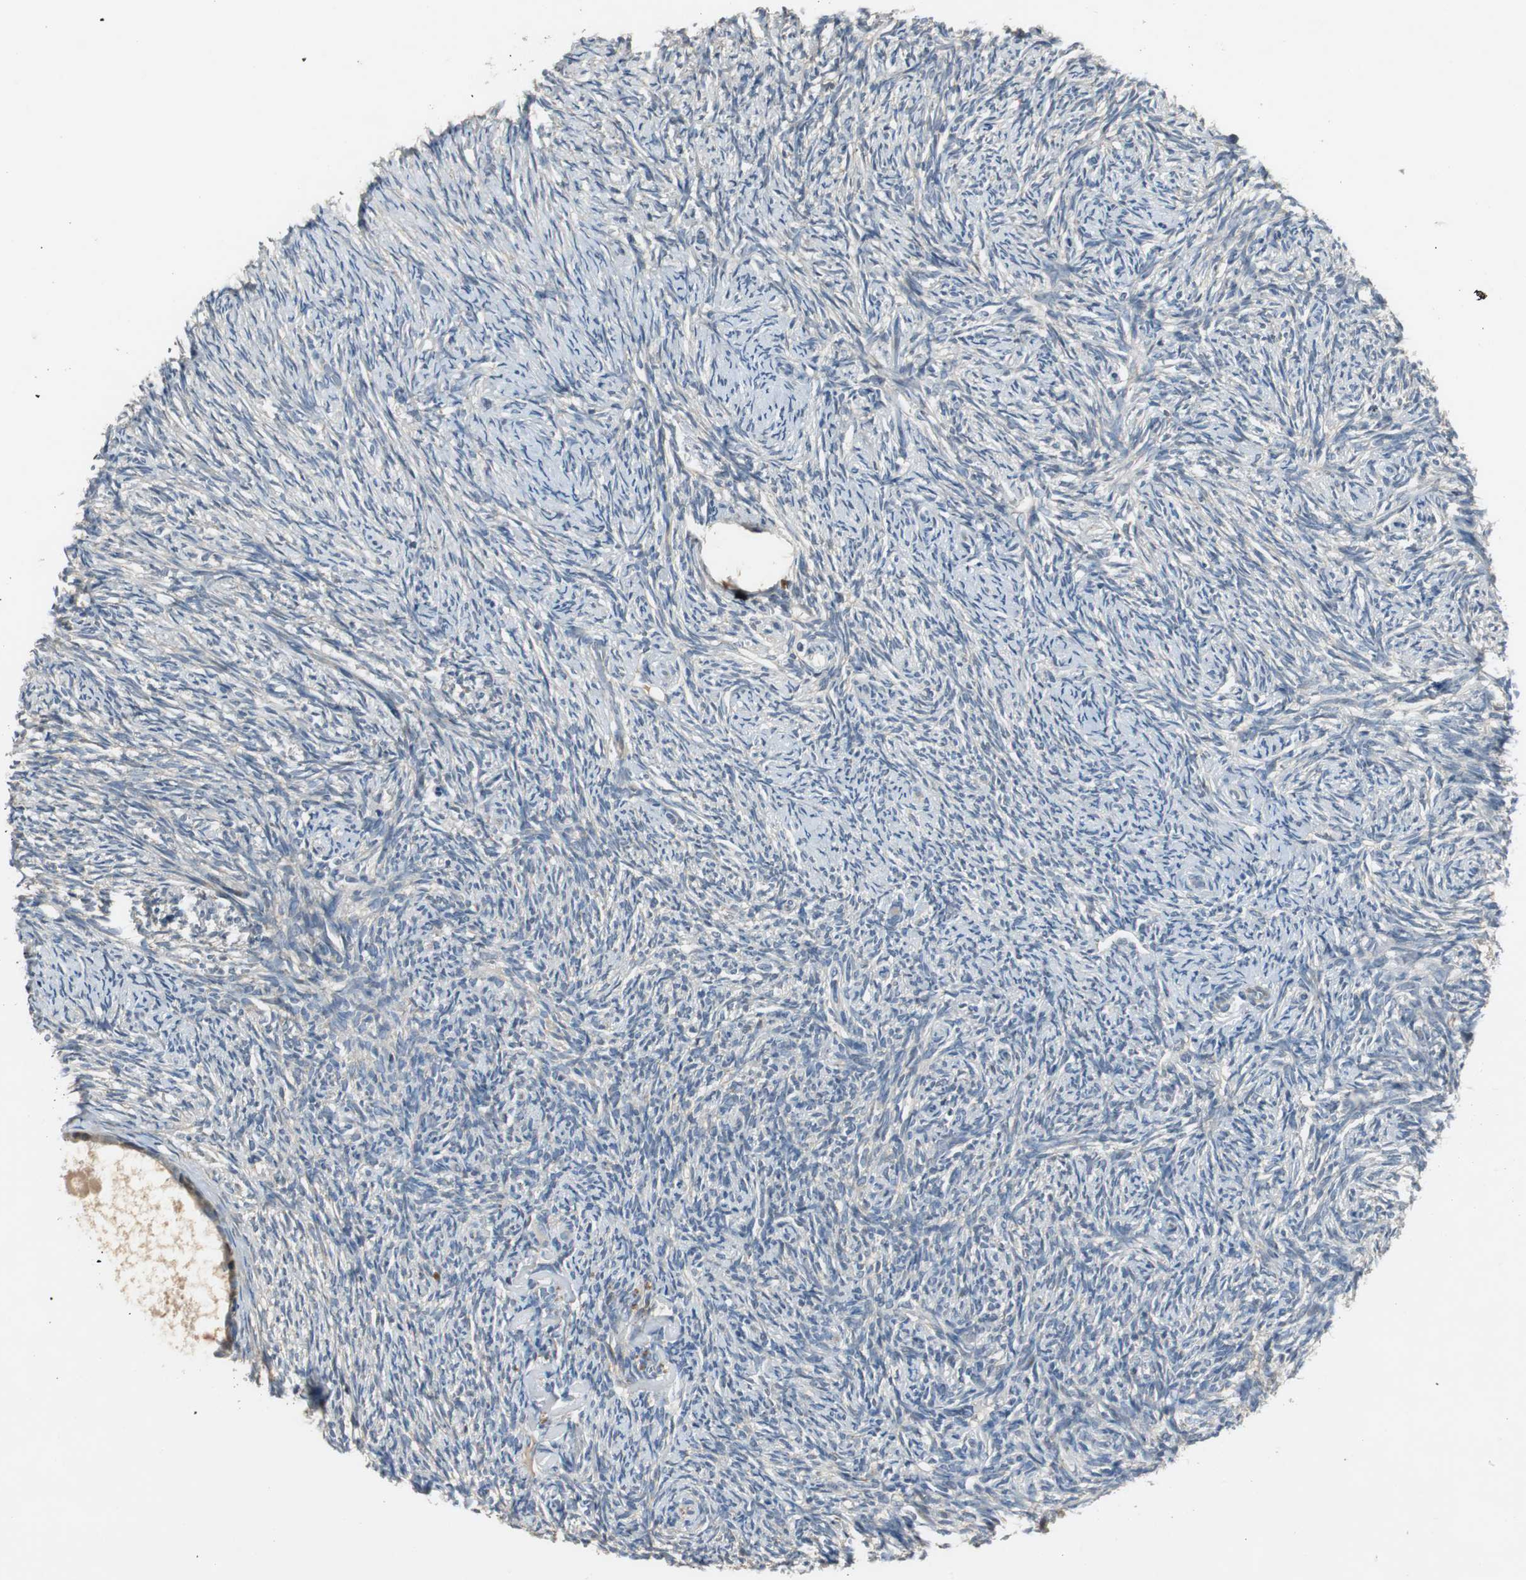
{"staining": {"intensity": "negative", "quantity": "none", "location": "none"}, "tissue": "ovary", "cell_type": "Ovarian stroma cells", "image_type": "normal", "snomed": [{"axis": "morphology", "description": "Normal tissue, NOS"}, {"axis": "topography", "description": "Ovary"}], "caption": "Normal ovary was stained to show a protein in brown. There is no significant staining in ovarian stroma cells. (Brightfield microscopy of DAB IHC at high magnification).", "gene": "MYT1", "patient": {"sex": "female", "age": 60}}